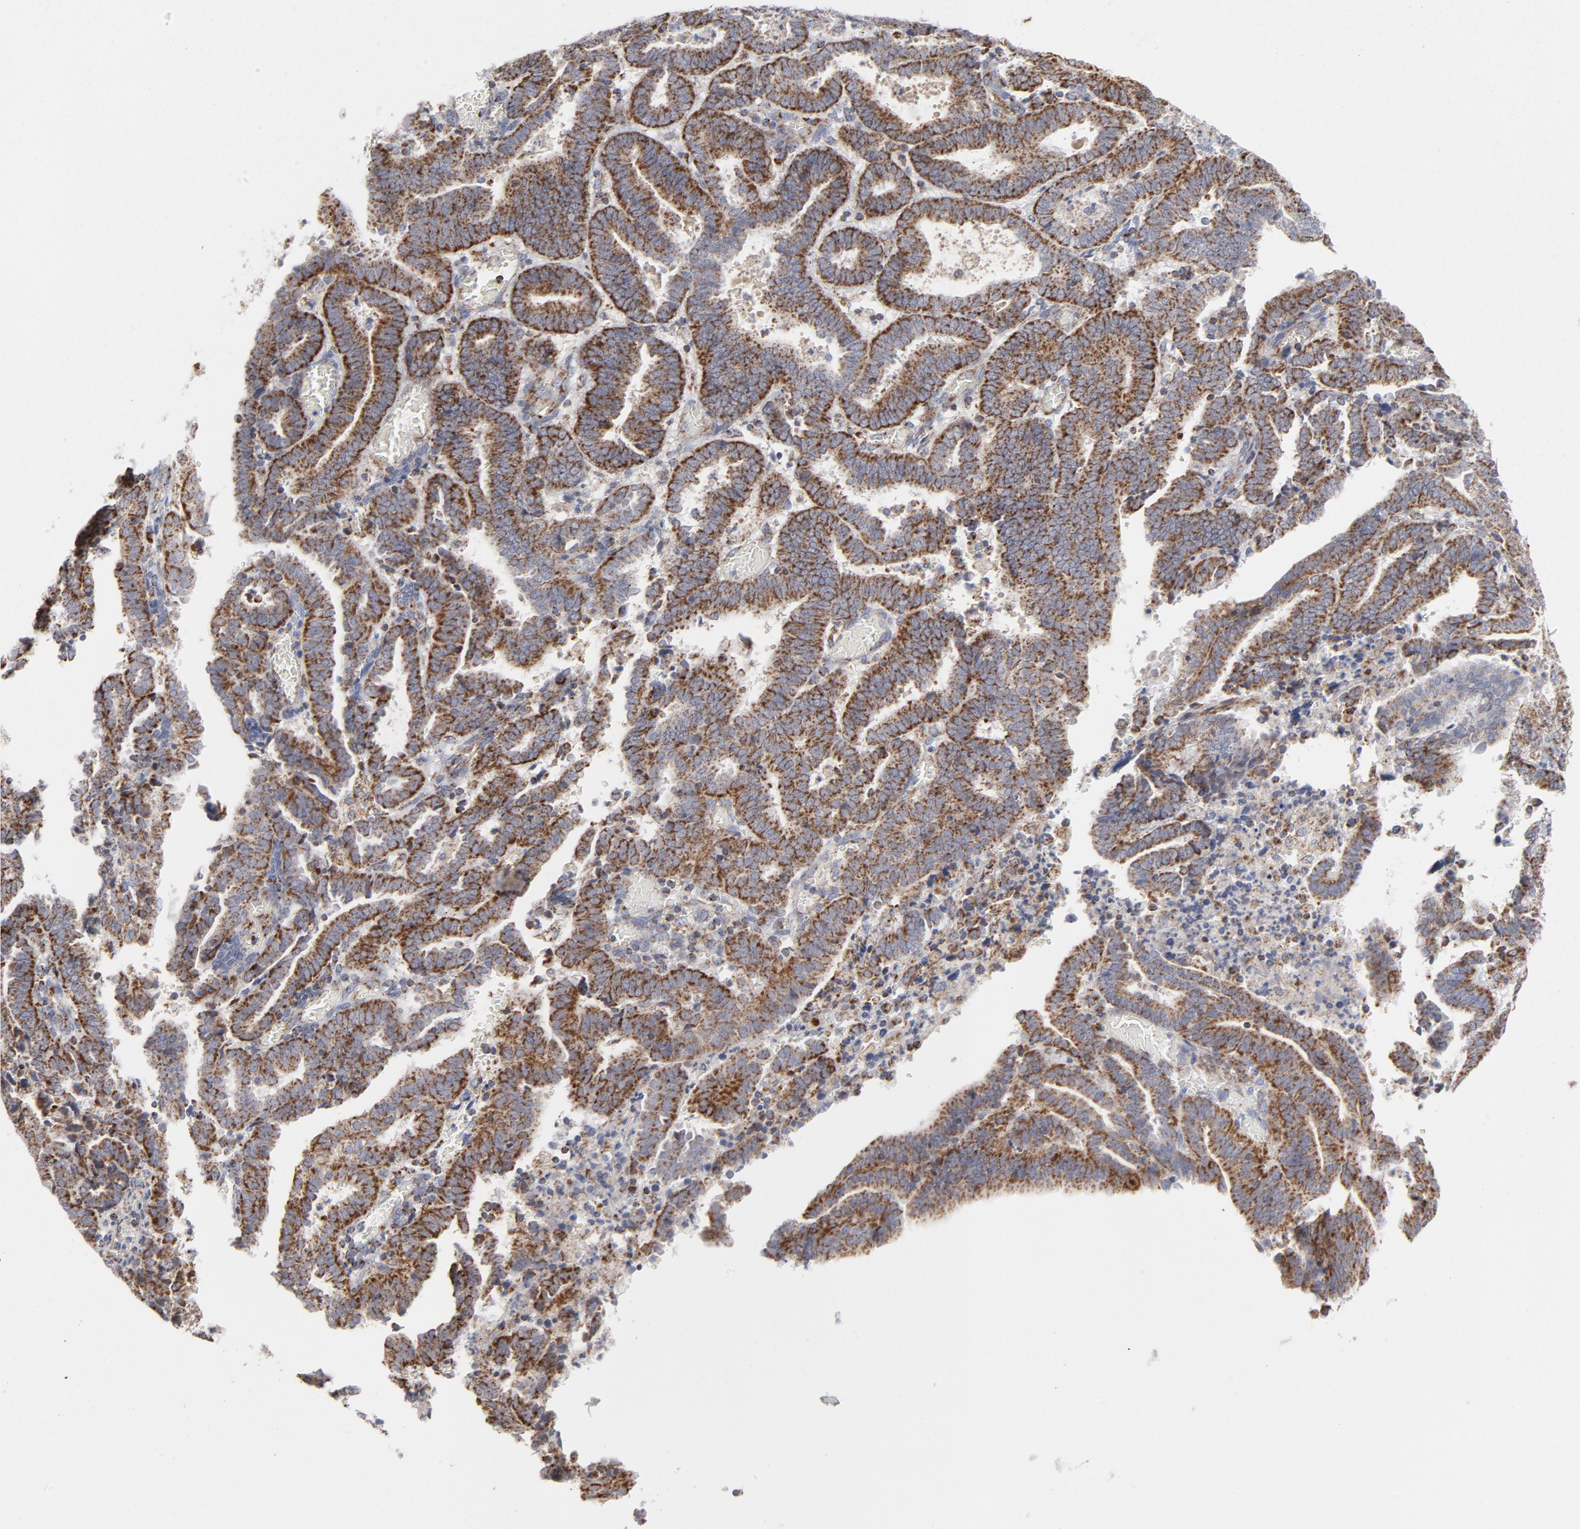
{"staining": {"intensity": "strong", "quantity": ">75%", "location": "cytoplasmic/membranous"}, "tissue": "endometrial cancer", "cell_type": "Tumor cells", "image_type": "cancer", "snomed": [{"axis": "morphology", "description": "Adenocarcinoma, NOS"}, {"axis": "topography", "description": "Uterus"}], "caption": "Endometrial cancer (adenocarcinoma) stained for a protein shows strong cytoplasmic/membranous positivity in tumor cells.", "gene": "ASB3", "patient": {"sex": "female", "age": 83}}